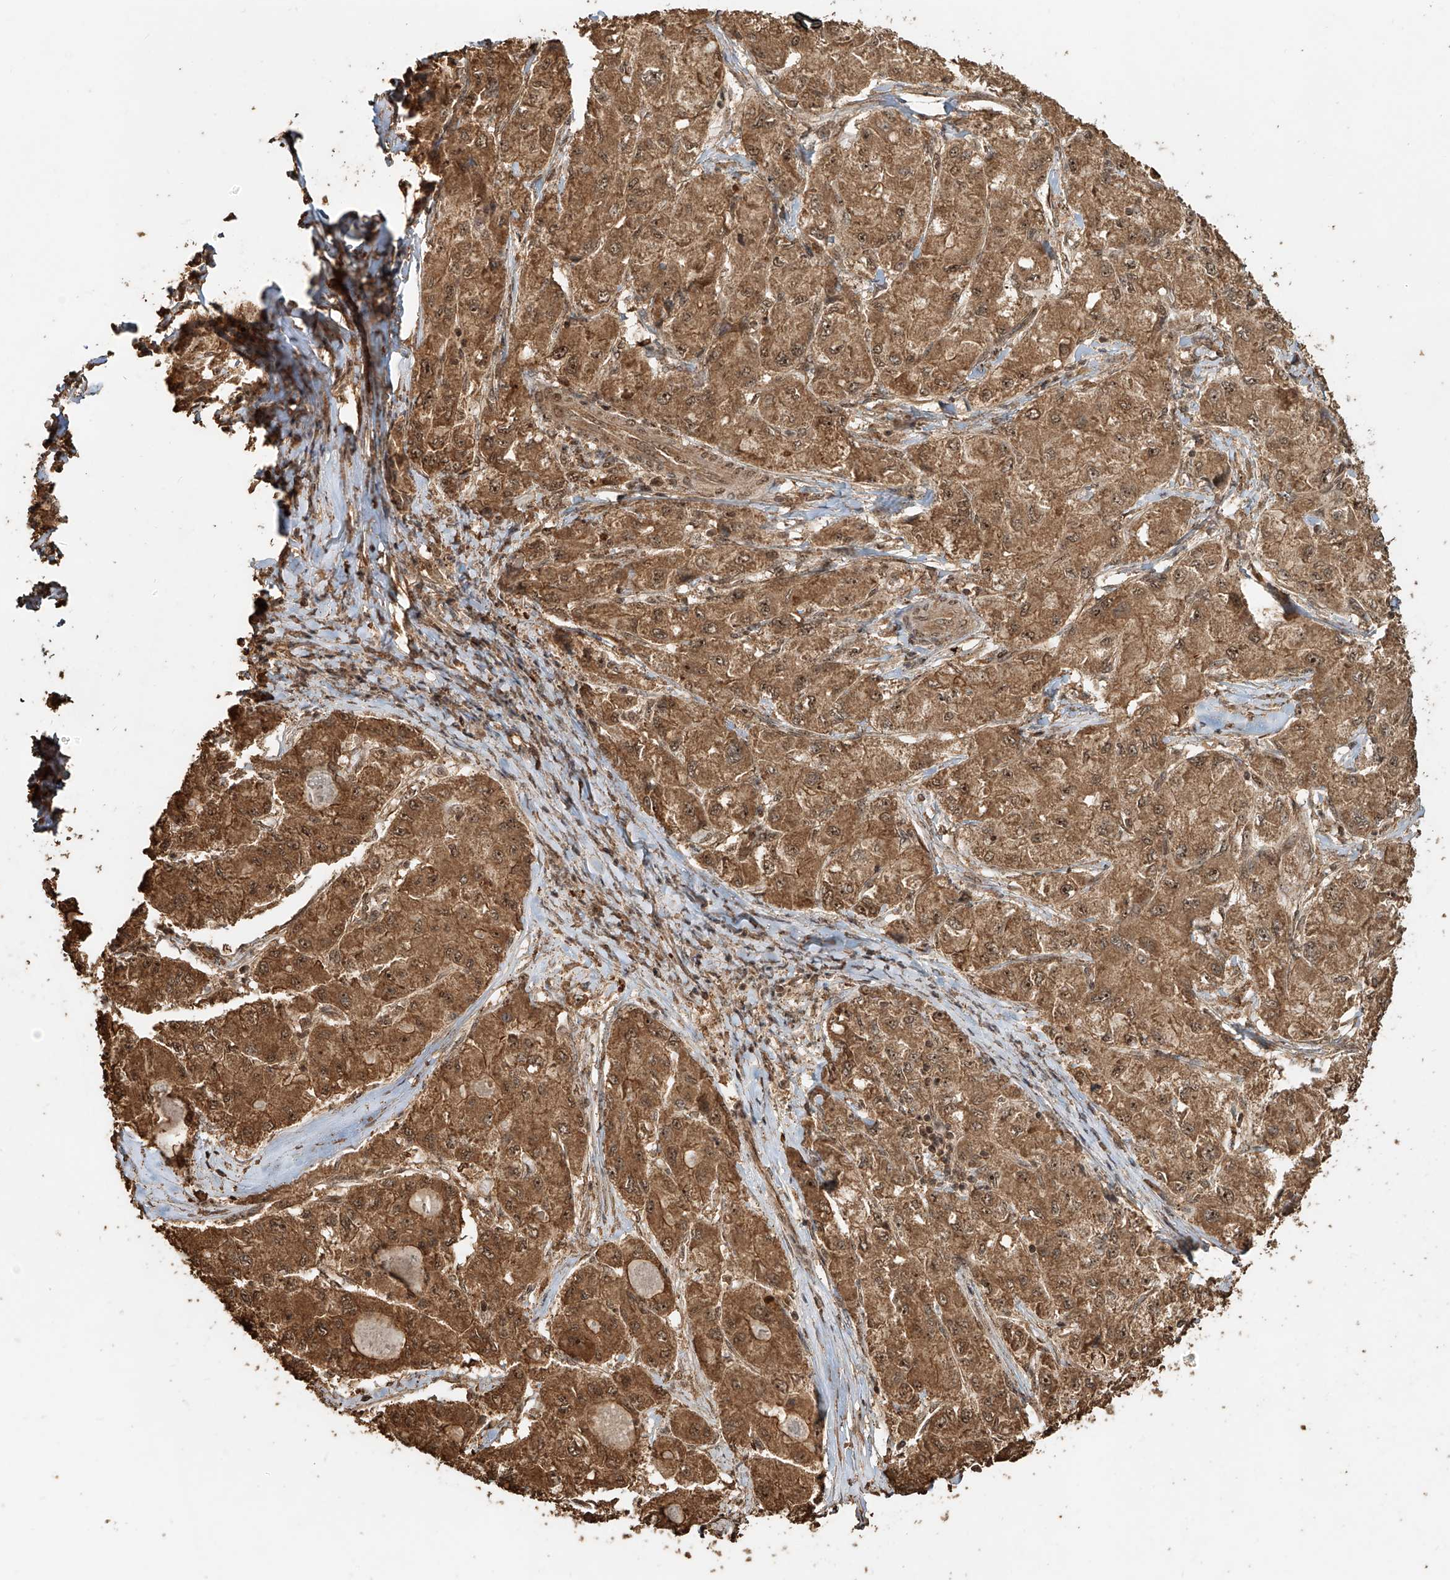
{"staining": {"intensity": "moderate", "quantity": ">75%", "location": "cytoplasmic/membranous,nuclear"}, "tissue": "liver cancer", "cell_type": "Tumor cells", "image_type": "cancer", "snomed": [{"axis": "morphology", "description": "Carcinoma, Hepatocellular, NOS"}, {"axis": "topography", "description": "Liver"}], "caption": "Moderate cytoplasmic/membranous and nuclear expression for a protein is identified in approximately >75% of tumor cells of liver cancer (hepatocellular carcinoma) using IHC.", "gene": "ZNF660", "patient": {"sex": "male", "age": 80}}